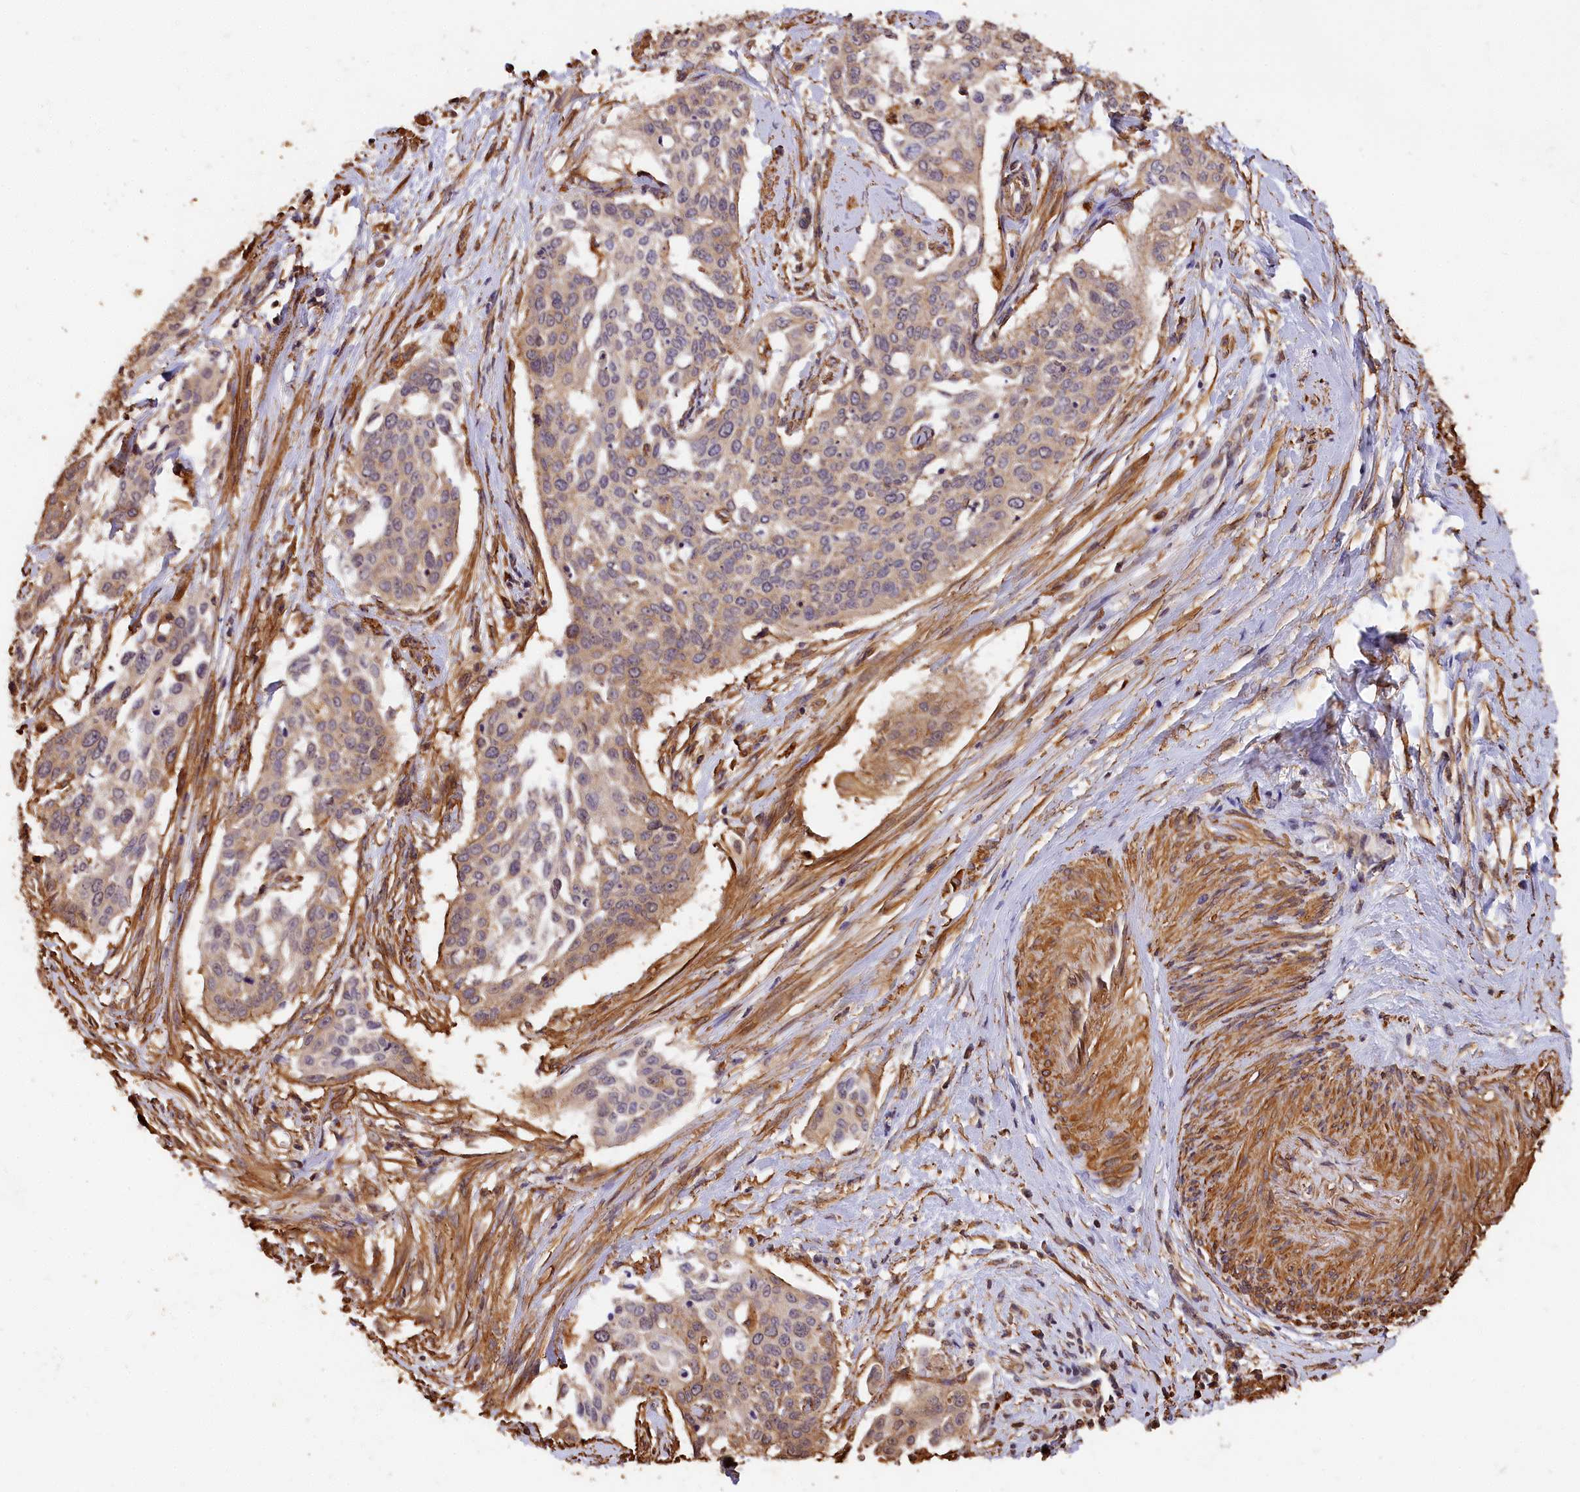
{"staining": {"intensity": "weak", "quantity": "25%-75%", "location": "cytoplasmic/membranous"}, "tissue": "cervical cancer", "cell_type": "Tumor cells", "image_type": "cancer", "snomed": [{"axis": "morphology", "description": "Squamous cell carcinoma, NOS"}, {"axis": "topography", "description": "Cervix"}], "caption": "Protein expression analysis of human squamous cell carcinoma (cervical) reveals weak cytoplasmic/membranous positivity in about 25%-75% of tumor cells. The staining was performed using DAB (3,3'-diaminobenzidine) to visualize the protein expression in brown, while the nuclei were stained in blue with hematoxylin (Magnification: 20x).", "gene": "MMP15", "patient": {"sex": "female", "age": 44}}